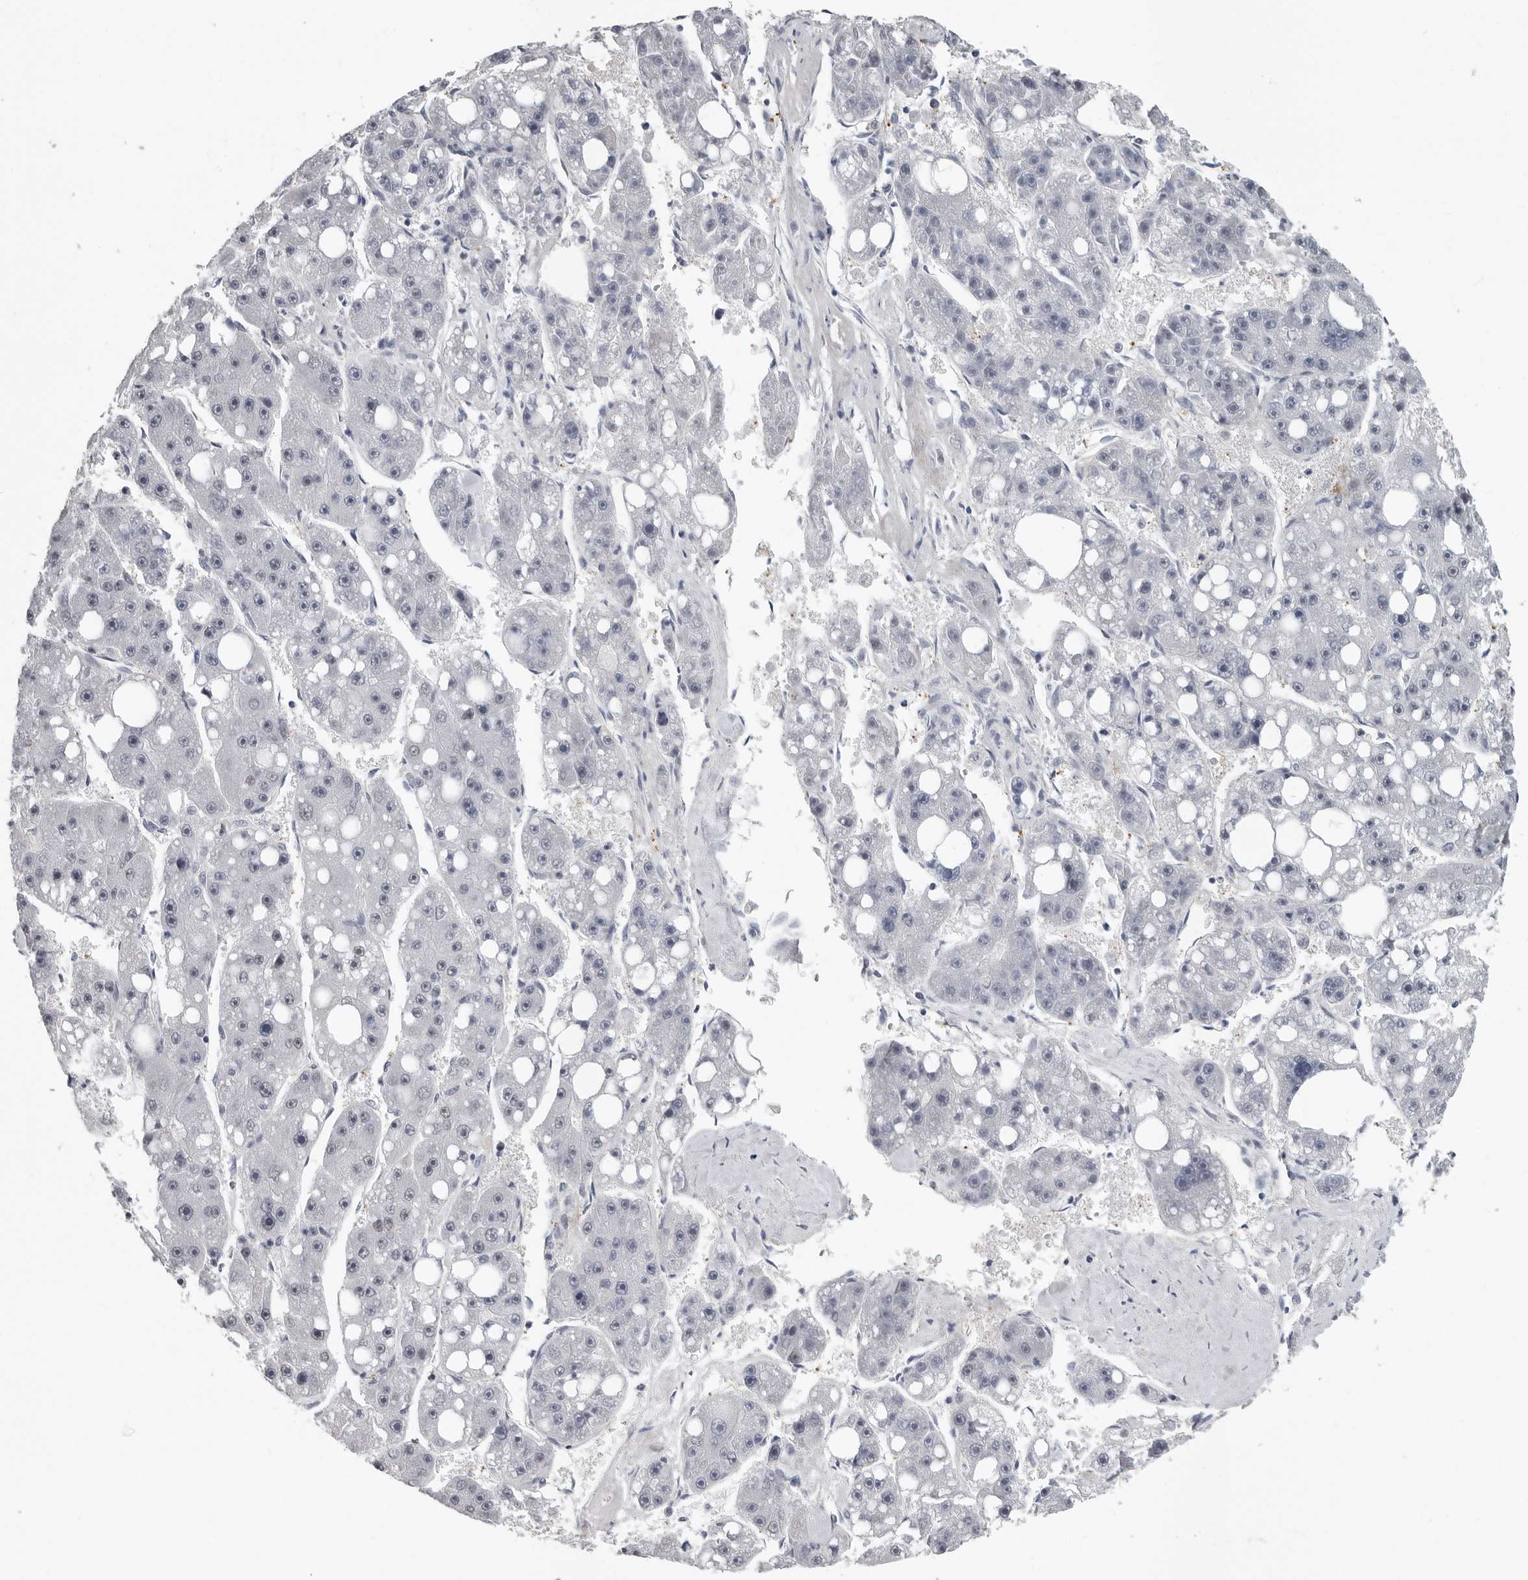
{"staining": {"intensity": "negative", "quantity": "none", "location": "none"}, "tissue": "liver cancer", "cell_type": "Tumor cells", "image_type": "cancer", "snomed": [{"axis": "morphology", "description": "Carcinoma, Hepatocellular, NOS"}, {"axis": "topography", "description": "Liver"}], "caption": "The histopathology image demonstrates no significant expression in tumor cells of liver cancer. Brightfield microscopy of immunohistochemistry stained with DAB (3,3'-diaminobenzidine) (brown) and hematoxylin (blue), captured at high magnification.", "gene": "RALGPS2", "patient": {"sex": "female", "age": 61}}